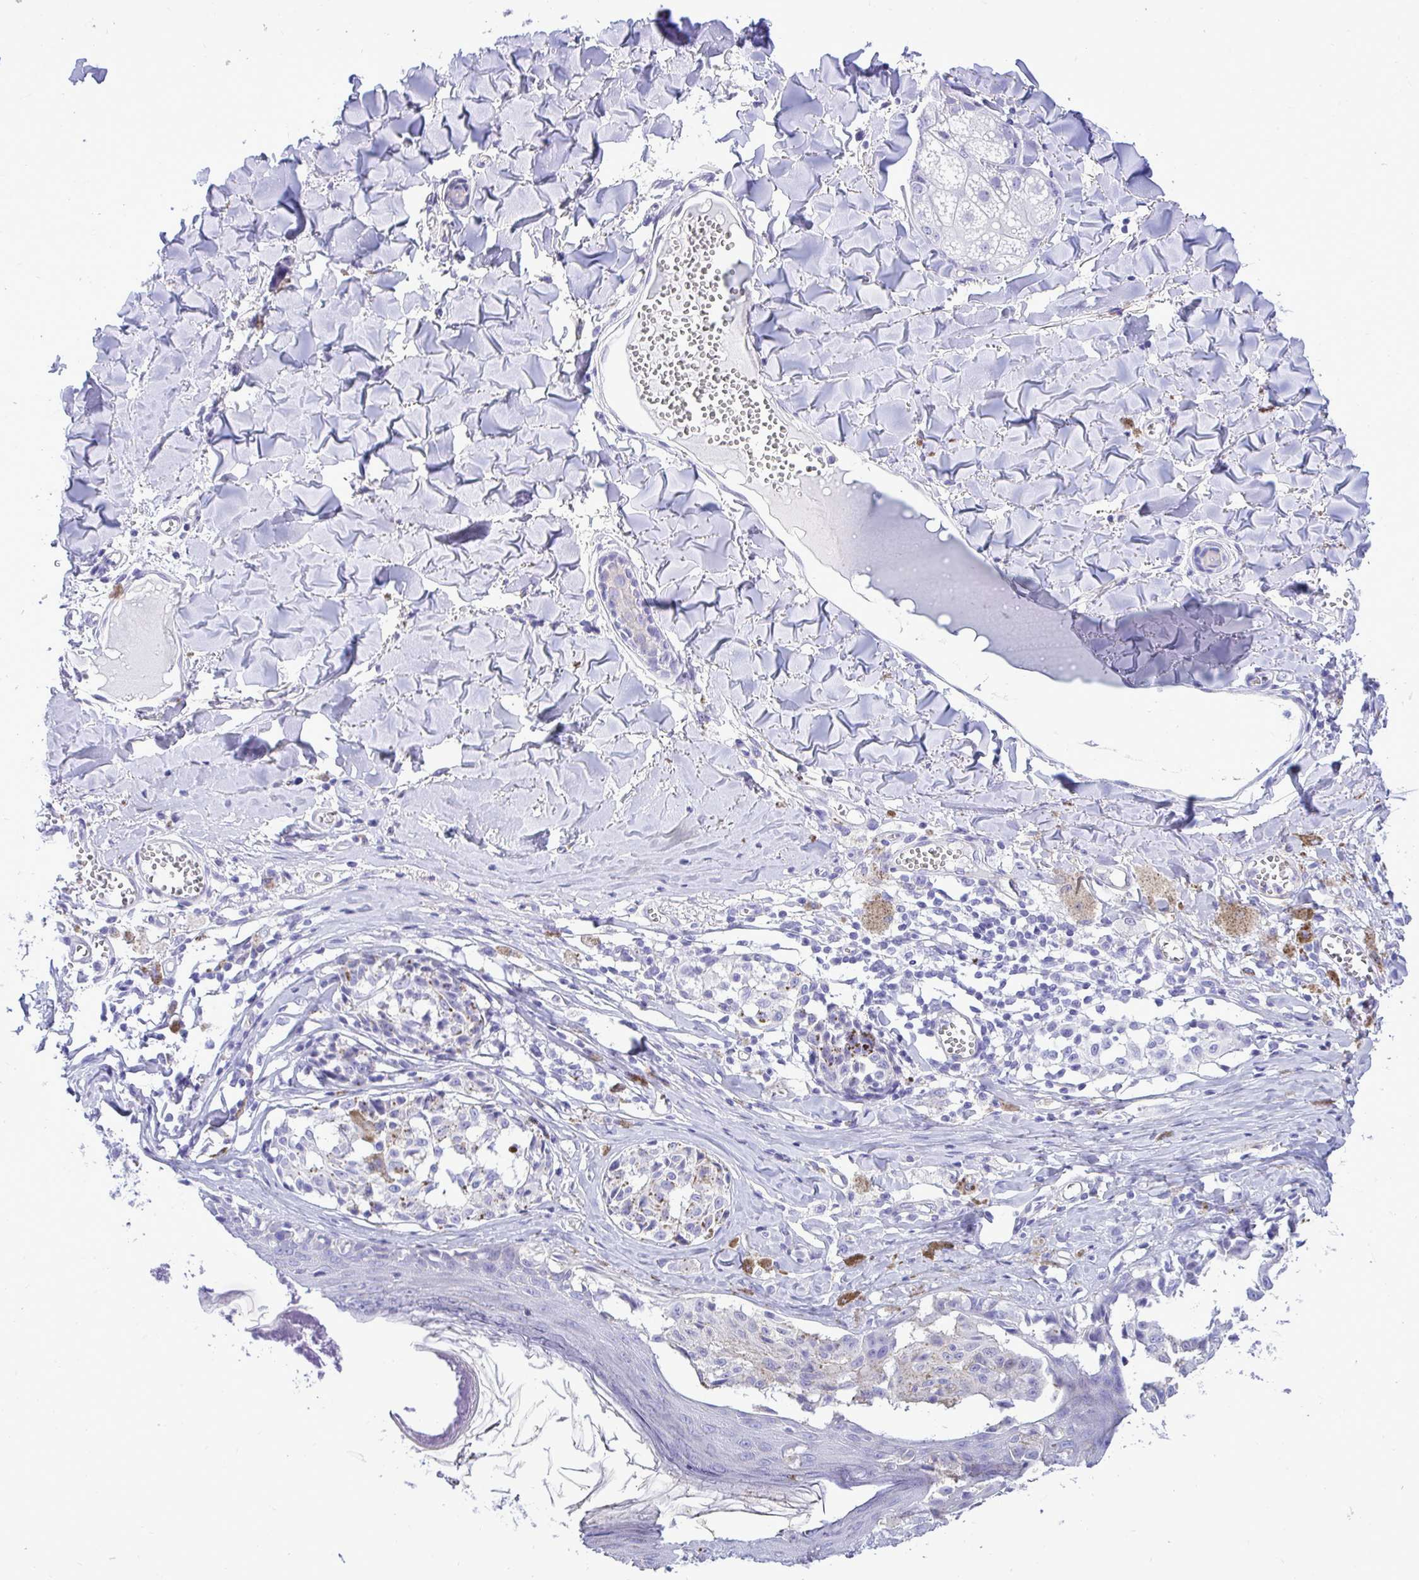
{"staining": {"intensity": "negative", "quantity": "none", "location": "none"}, "tissue": "melanoma", "cell_type": "Tumor cells", "image_type": "cancer", "snomed": [{"axis": "morphology", "description": "Malignant melanoma, NOS"}, {"axis": "topography", "description": "Skin"}], "caption": "Immunohistochemistry (IHC) image of melanoma stained for a protein (brown), which demonstrates no expression in tumor cells.", "gene": "ABCG2", "patient": {"sex": "female", "age": 43}}